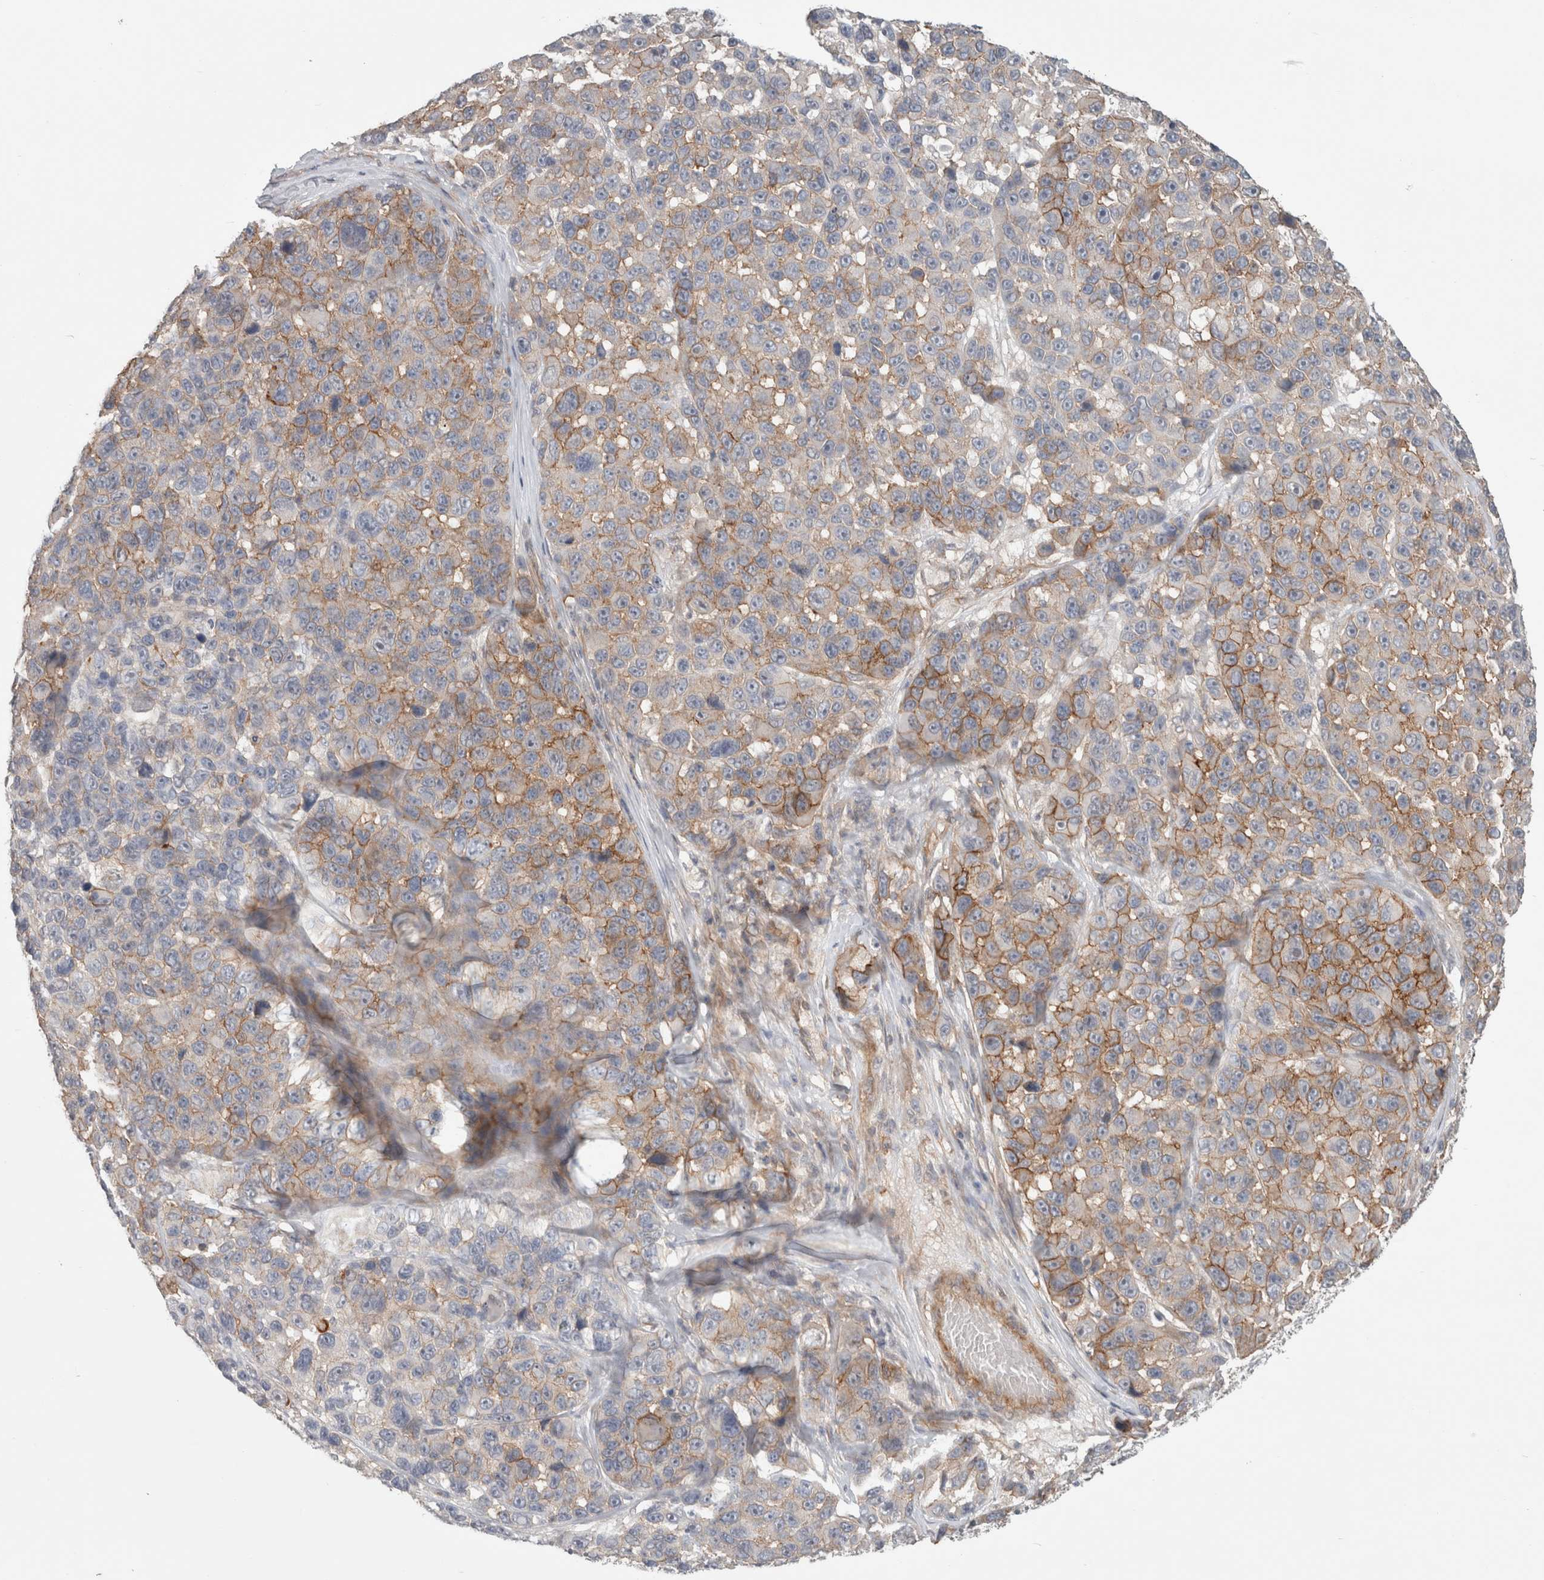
{"staining": {"intensity": "moderate", "quantity": "25%-75%", "location": "cytoplasmic/membranous"}, "tissue": "melanoma", "cell_type": "Tumor cells", "image_type": "cancer", "snomed": [{"axis": "morphology", "description": "Malignant melanoma, NOS"}, {"axis": "topography", "description": "Skin"}], "caption": "A medium amount of moderate cytoplasmic/membranous positivity is seen in about 25%-75% of tumor cells in malignant melanoma tissue.", "gene": "RASAL2", "patient": {"sex": "male", "age": 53}}